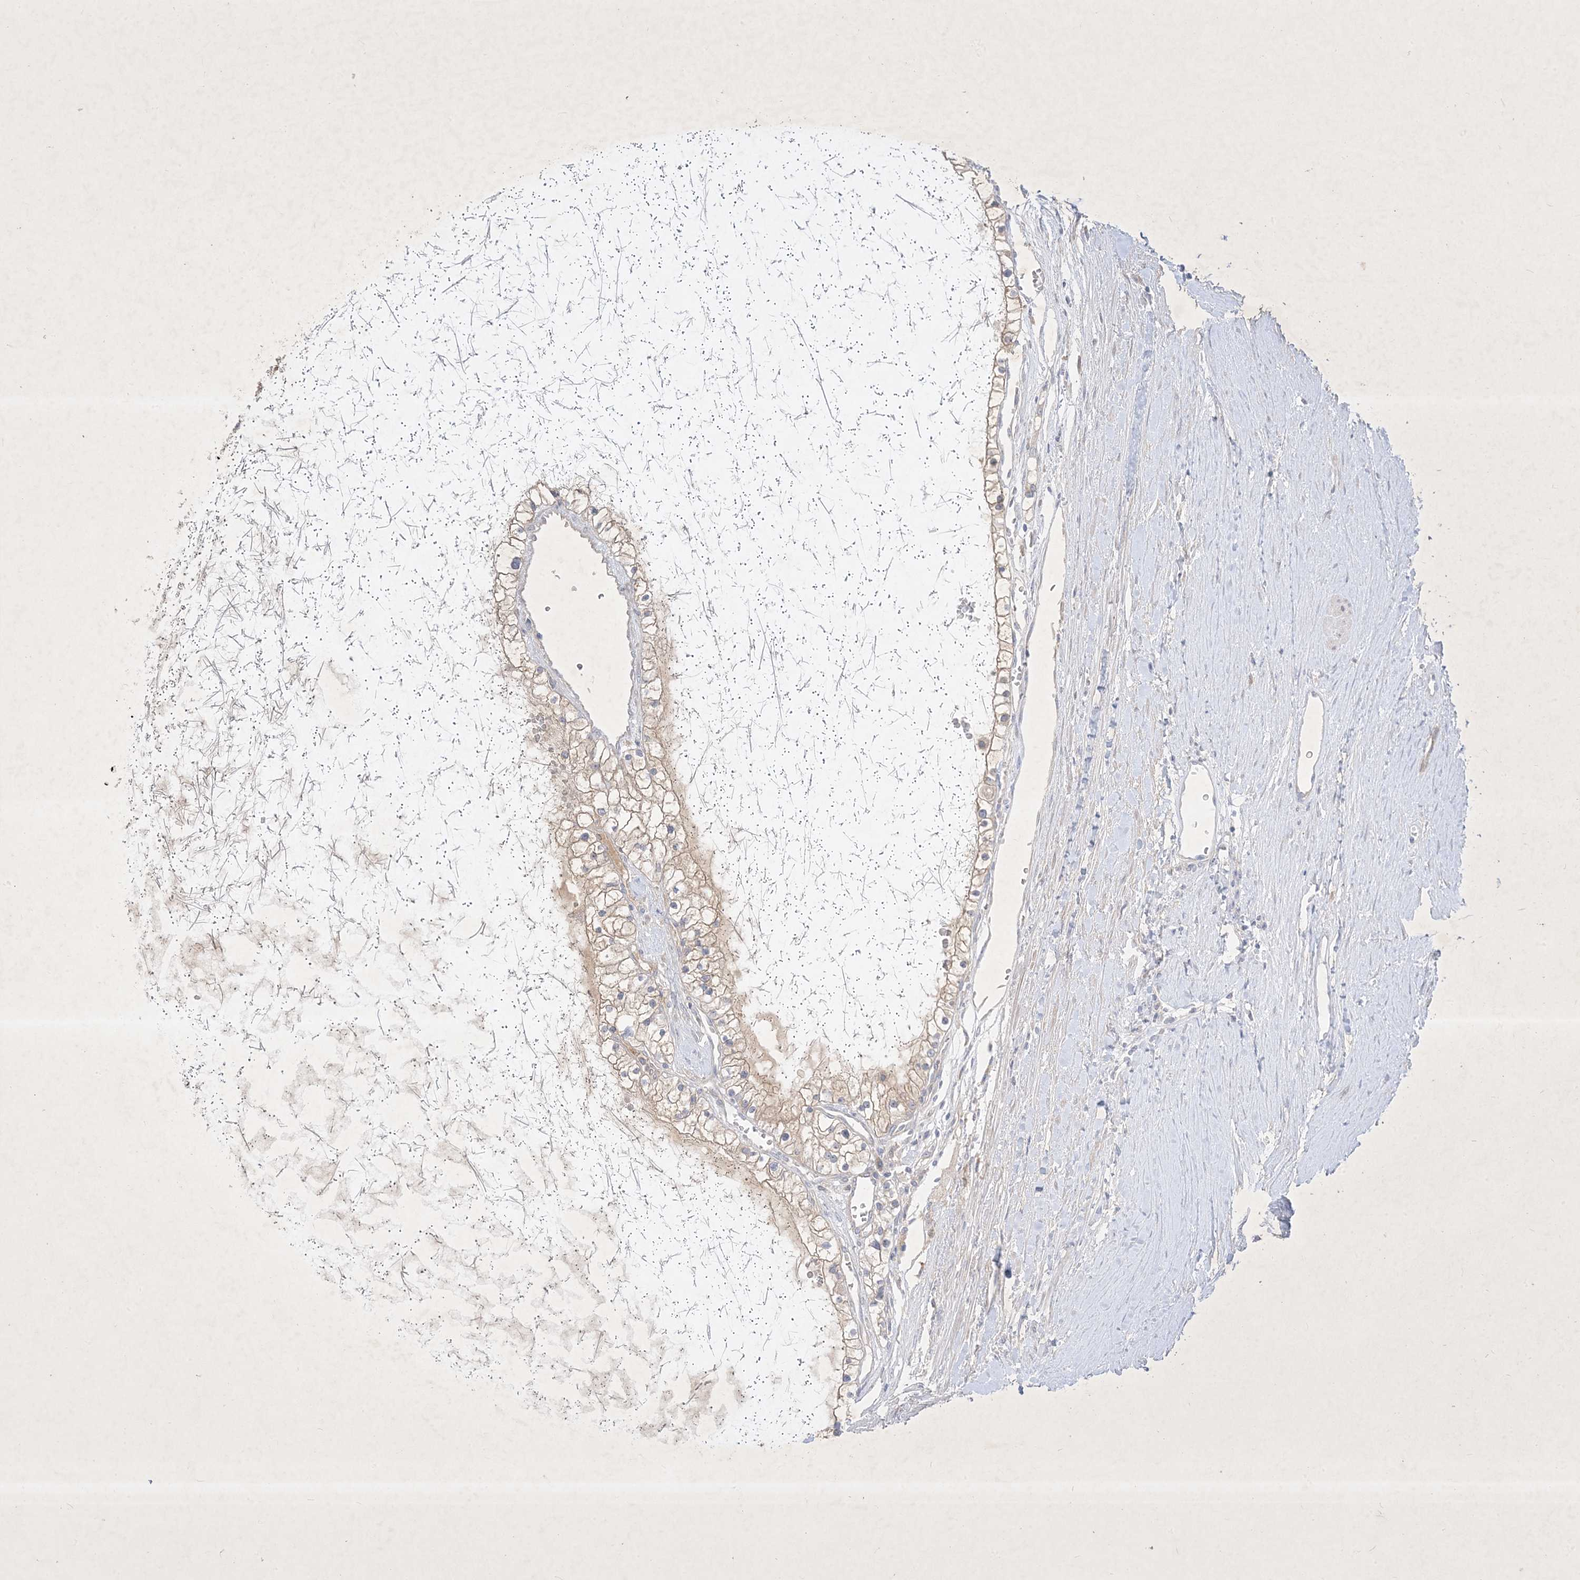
{"staining": {"intensity": "weak", "quantity": ">75%", "location": "cytoplasmic/membranous"}, "tissue": "renal cancer", "cell_type": "Tumor cells", "image_type": "cancer", "snomed": [{"axis": "morphology", "description": "Normal tissue, NOS"}, {"axis": "morphology", "description": "Adenocarcinoma, NOS"}, {"axis": "topography", "description": "Kidney"}], "caption": "Brown immunohistochemical staining in adenocarcinoma (renal) exhibits weak cytoplasmic/membranous staining in about >75% of tumor cells.", "gene": "PLEKHA3", "patient": {"sex": "male", "age": 68}}